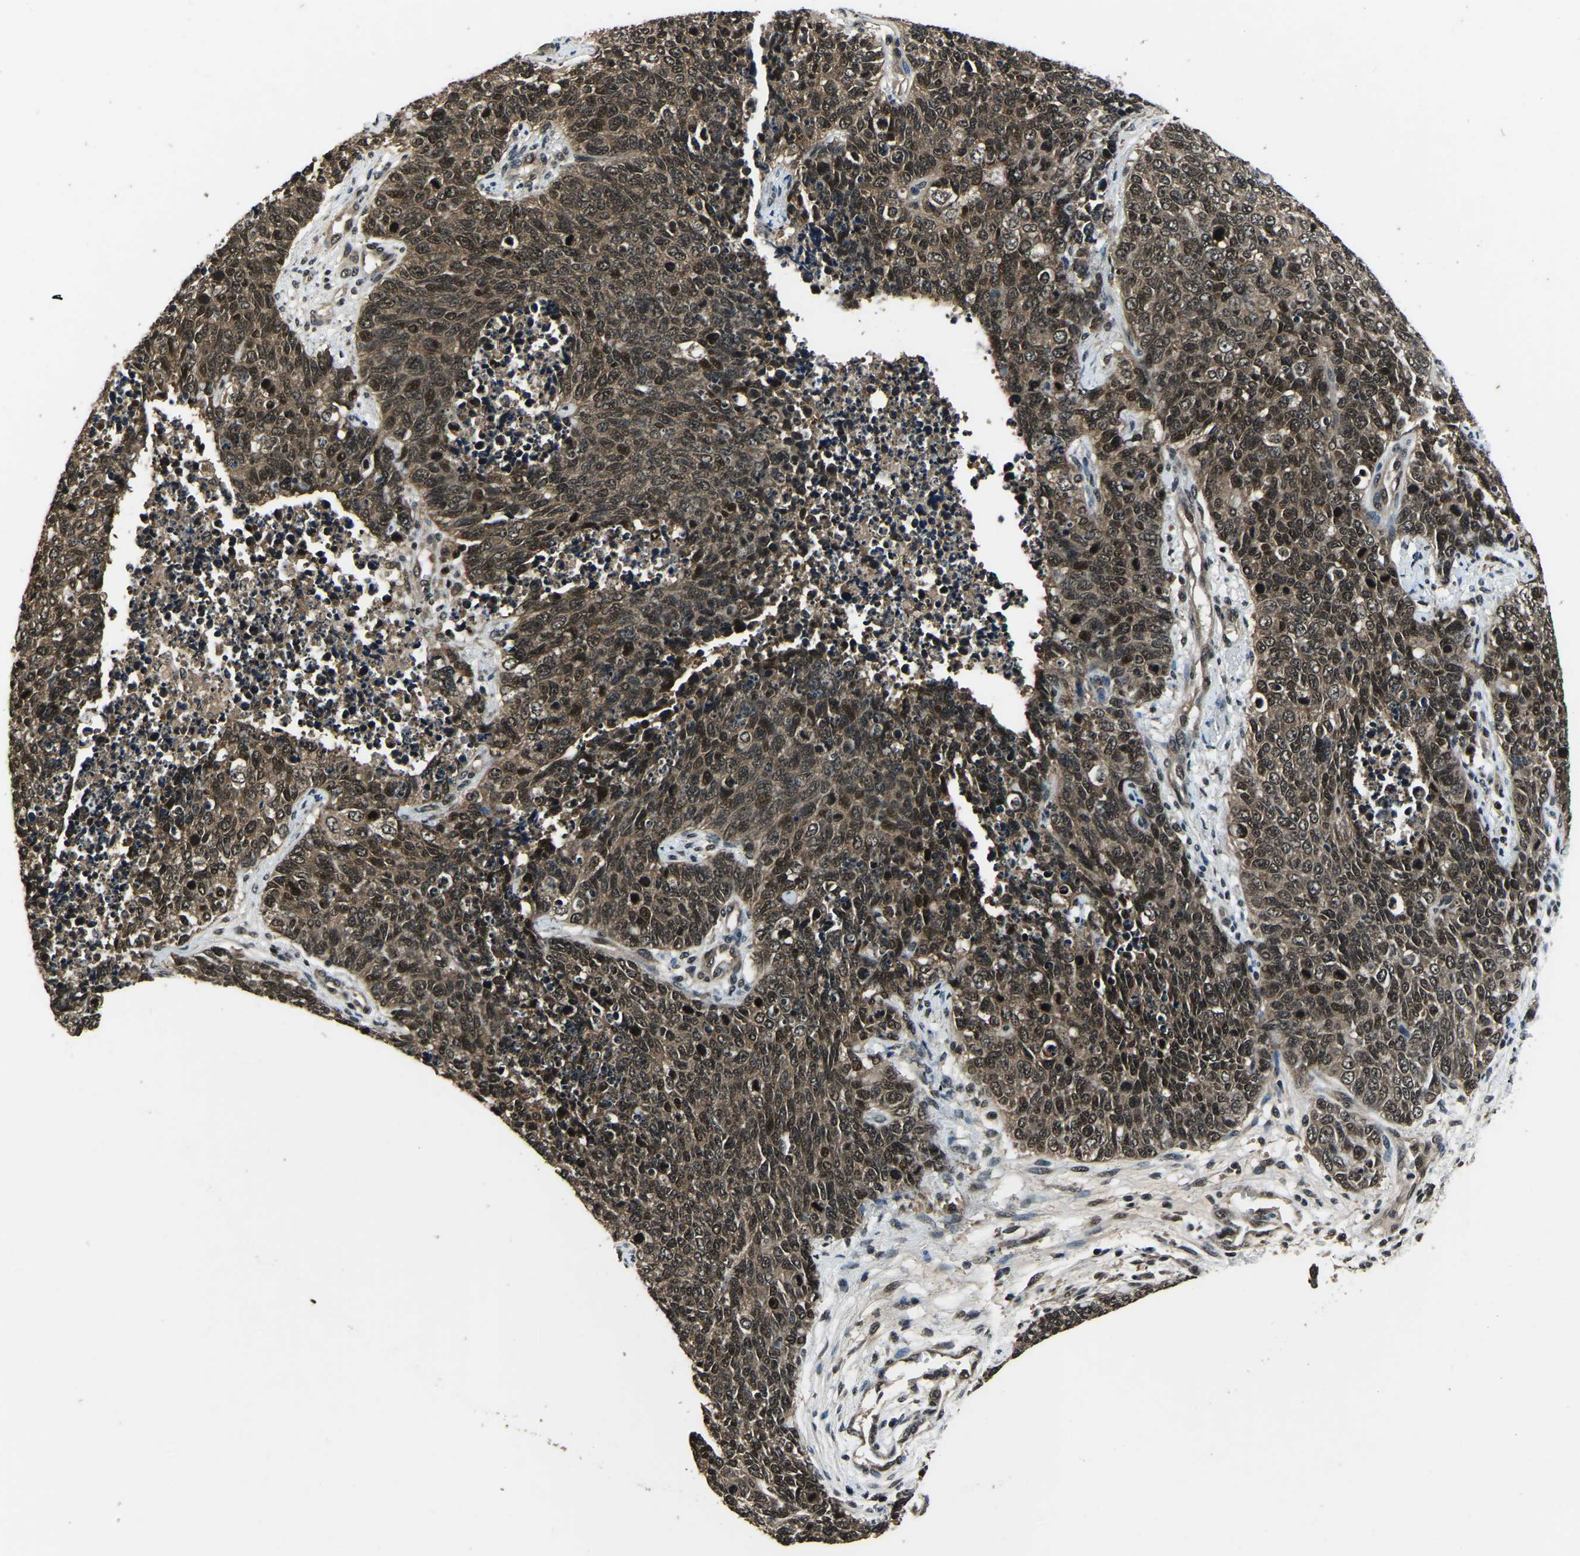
{"staining": {"intensity": "moderate", "quantity": ">75%", "location": "cytoplasmic/membranous,nuclear"}, "tissue": "cervical cancer", "cell_type": "Tumor cells", "image_type": "cancer", "snomed": [{"axis": "morphology", "description": "Squamous cell carcinoma, NOS"}, {"axis": "topography", "description": "Cervix"}], "caption": "Immunohistochemistry (IHC) photomicrograph of human cervical squamous cell carcinoma stained for a protein (brown), which exhibits medium levels of moderate cytoplasmic/membranous and nuclear staining in approximately >75% of tumor cells.", "gene": "ANKIB1", "patient": {"sex": "female", "age": 63}}